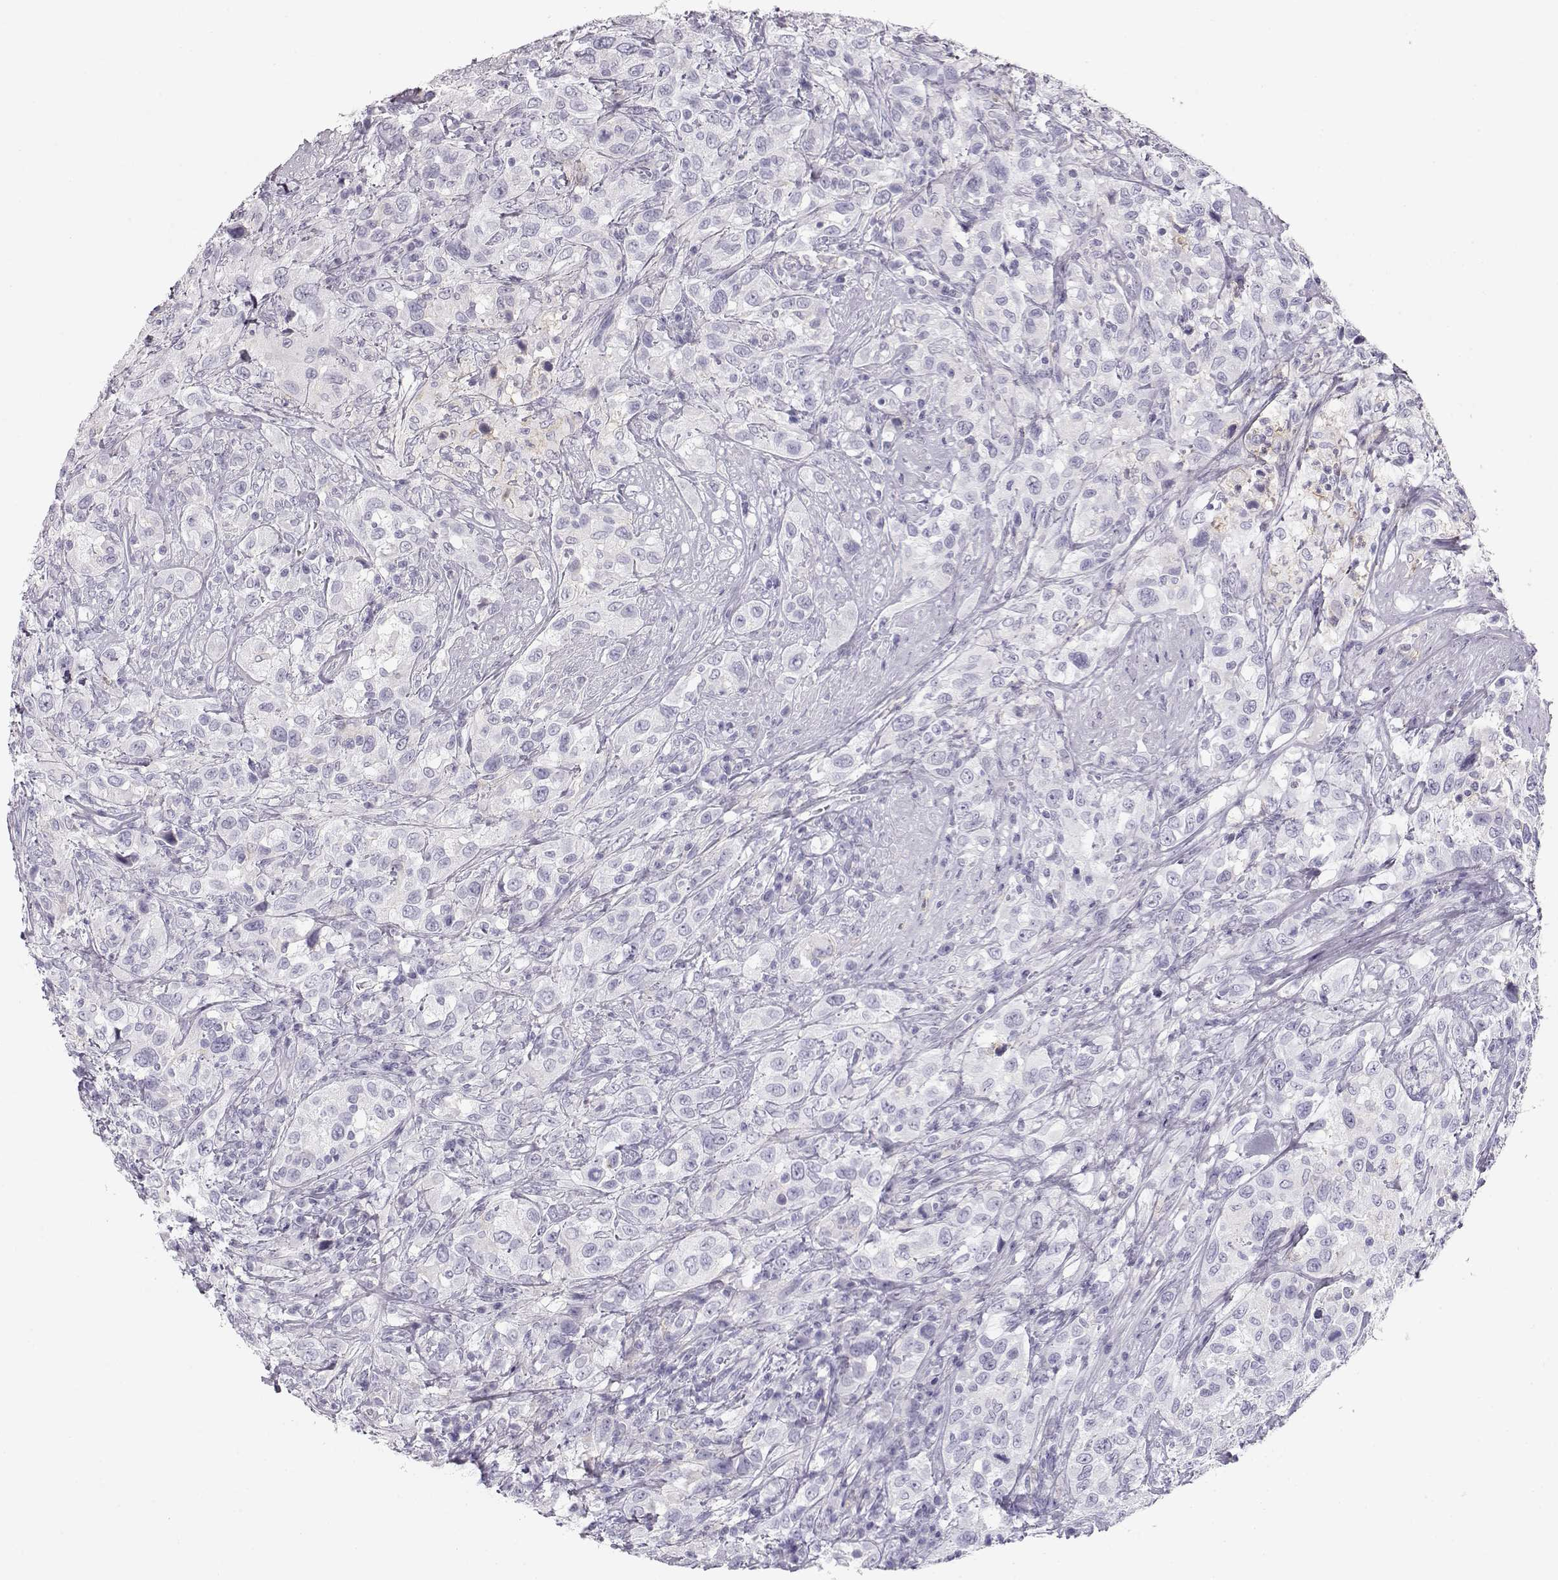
{"staining": {"intensity": "negative", "quantity": "none", "location": "none"}, "tissue": "urothelial cancer", "cell_type": "Tumor cells", "image_type": "cancer", "snomed": [{"axis": "morphology", "description": "Urothelial carcinoma, NOS"}, {"axis": "morphology", "description": "Urothelial carcinoma, High grade"}, {"axis": "topography", "description": "Urinary bladder"}], "caption": "Tumor cells show no significant positivity in urothelial cancer.", "gene": "MIP", "patient": {"sex": "female", "age": 64}}